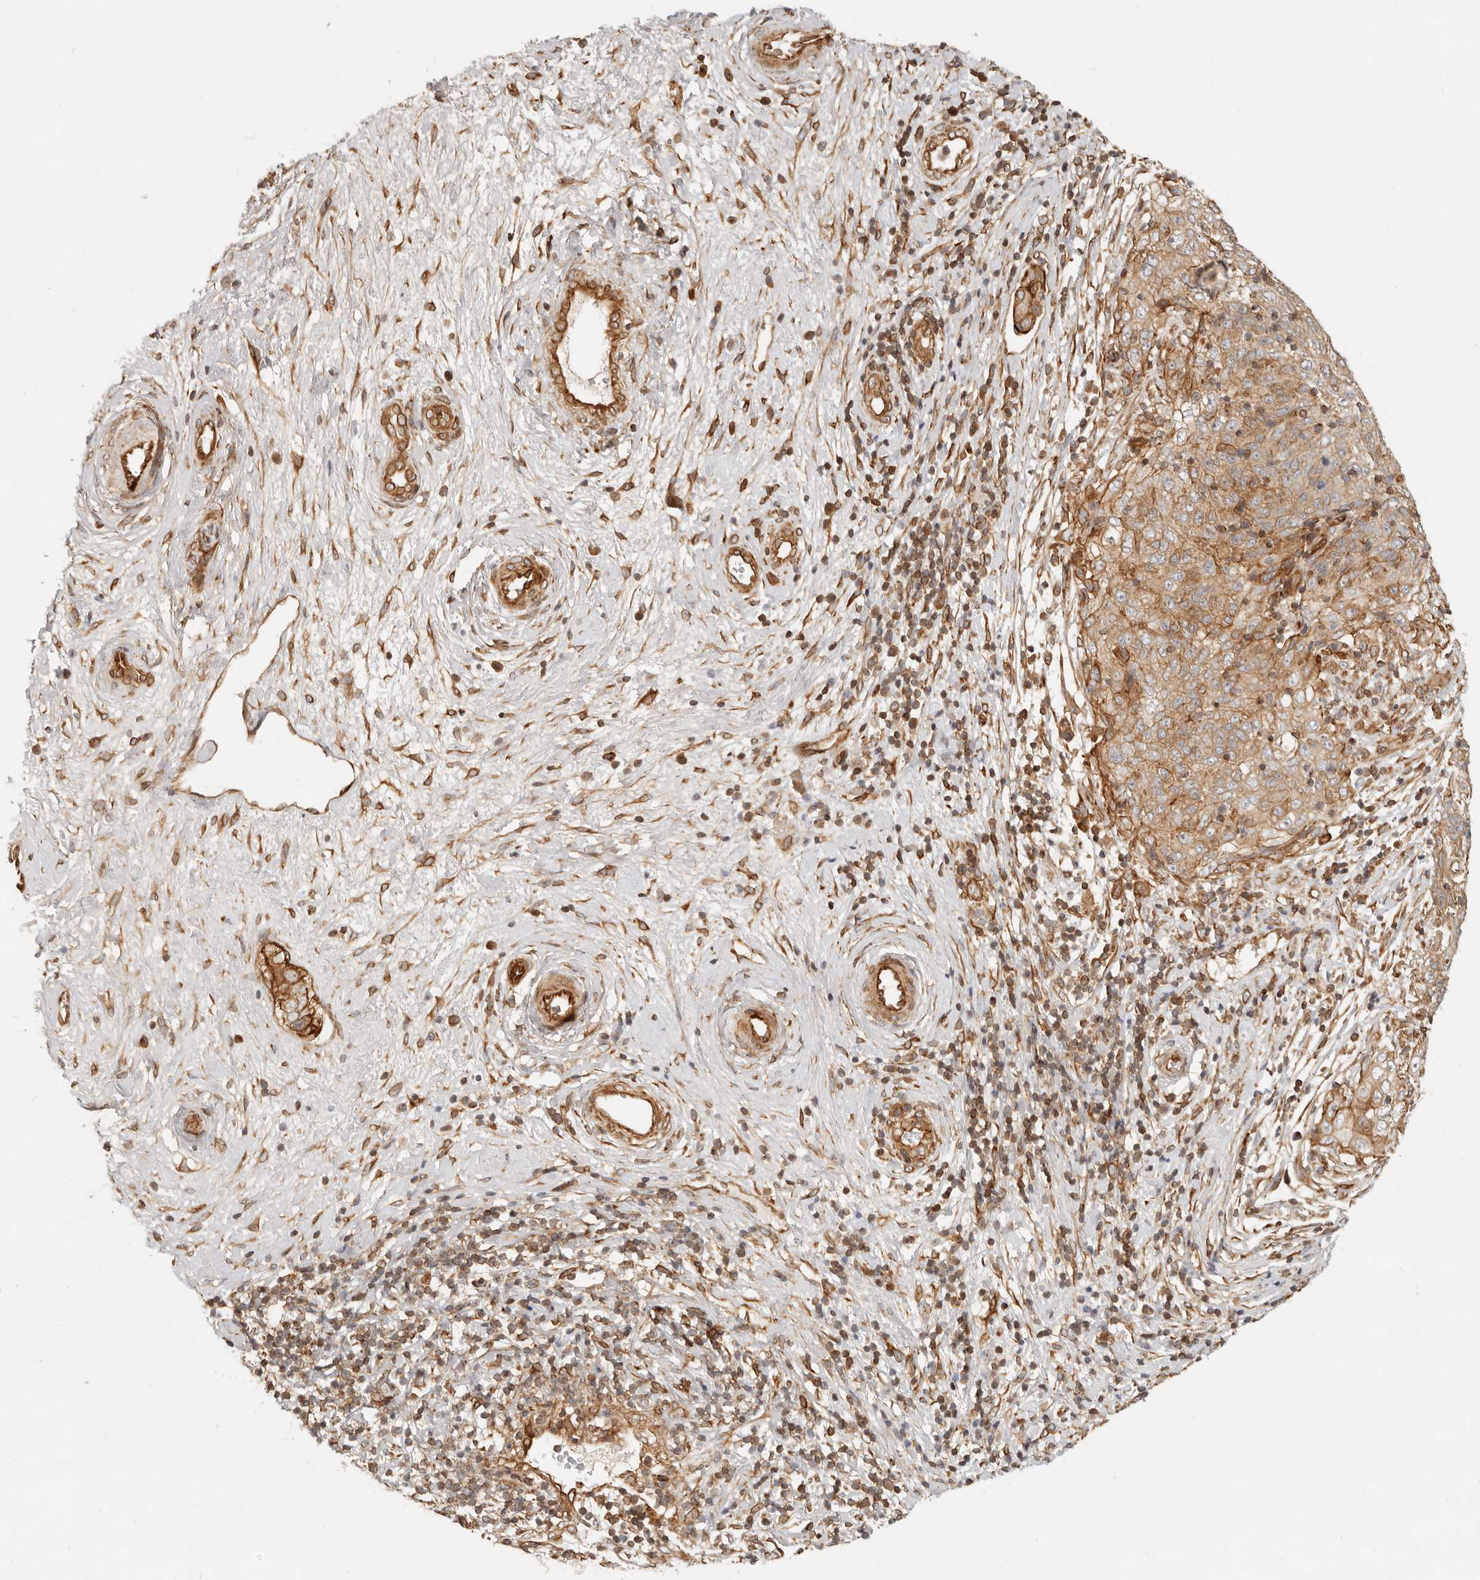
{"staining": {"intensity": "weak", "quantity": "25%-75%", "location": "cytoplasmic/membranous"}, "tissue": "cervical cancer", "cell_type": "Tumor cells", "image_type": "cancer", "snomed": [{"axis": "morphology", "description": "Squamous cell carcinoma, NOS"}, {"axis": "topography", "description": "Cervix"}], "caption": "Cervical squamous cell carcinoma was stained to show a protein in brown. There is low levels of weak cytoplasmic/membranous expression in about 25%-75% of tumor cells. (IHC, brightfield microscopy, high magnification).", "gene": "UFSP1", "patient": {"sex": "female", "age": 48}}